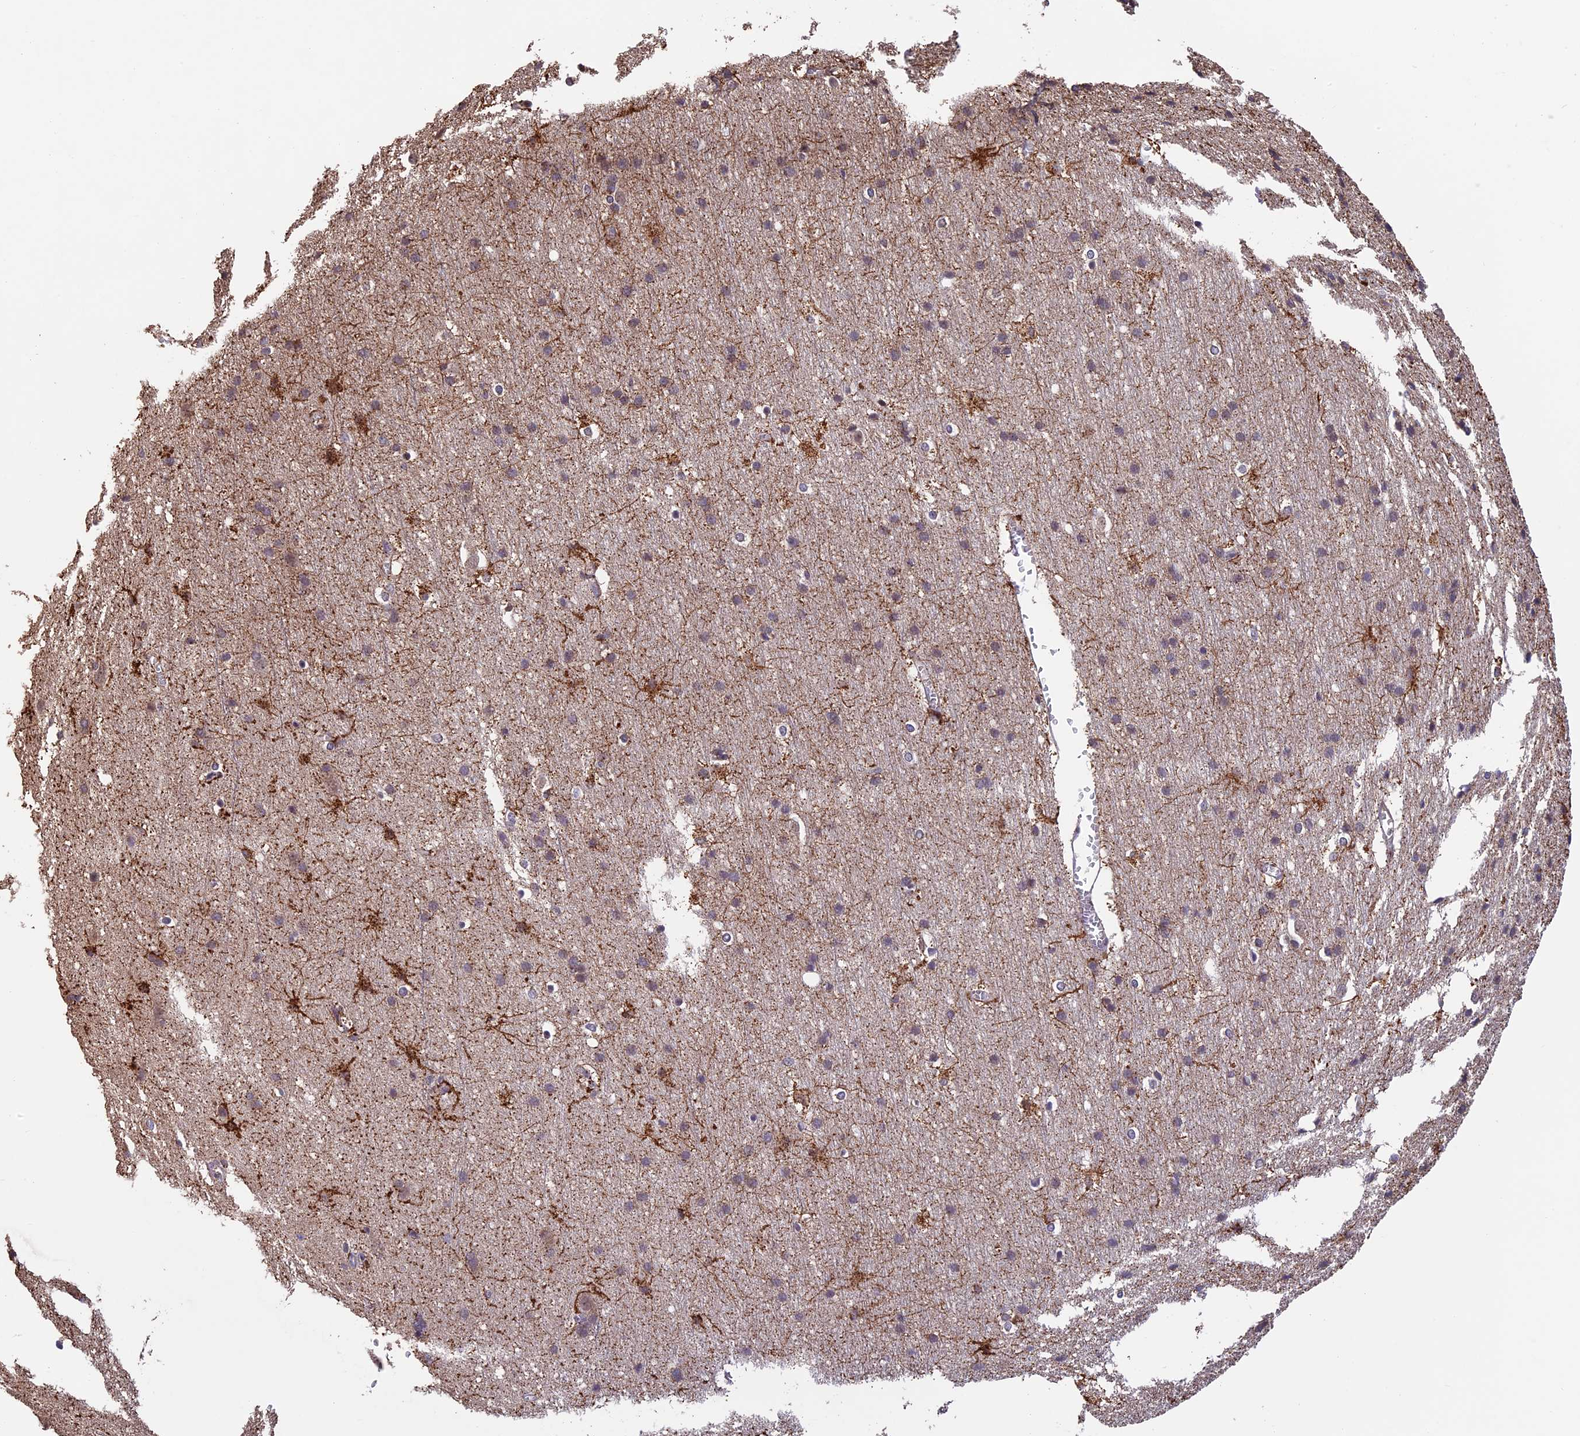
{"staining": {"intensity": "negative", "quantity": "none", "location": "none"}, "tissue": "cerebral cortex", "cell_type": "Endothelial cells", "image_type": "normal", "snomed": [{"axis": "morphology", "description": "Normal tissue, NOS"}, {"axis": "topography", "description": "Cerebral cortex"}], "caption": "The immunohistochemistry histopathology image has no significant positivity in endothelial cells of cerebral cortex.", "gene": "PKD2L2", "patient": {"sex": "male", "age": 54}}